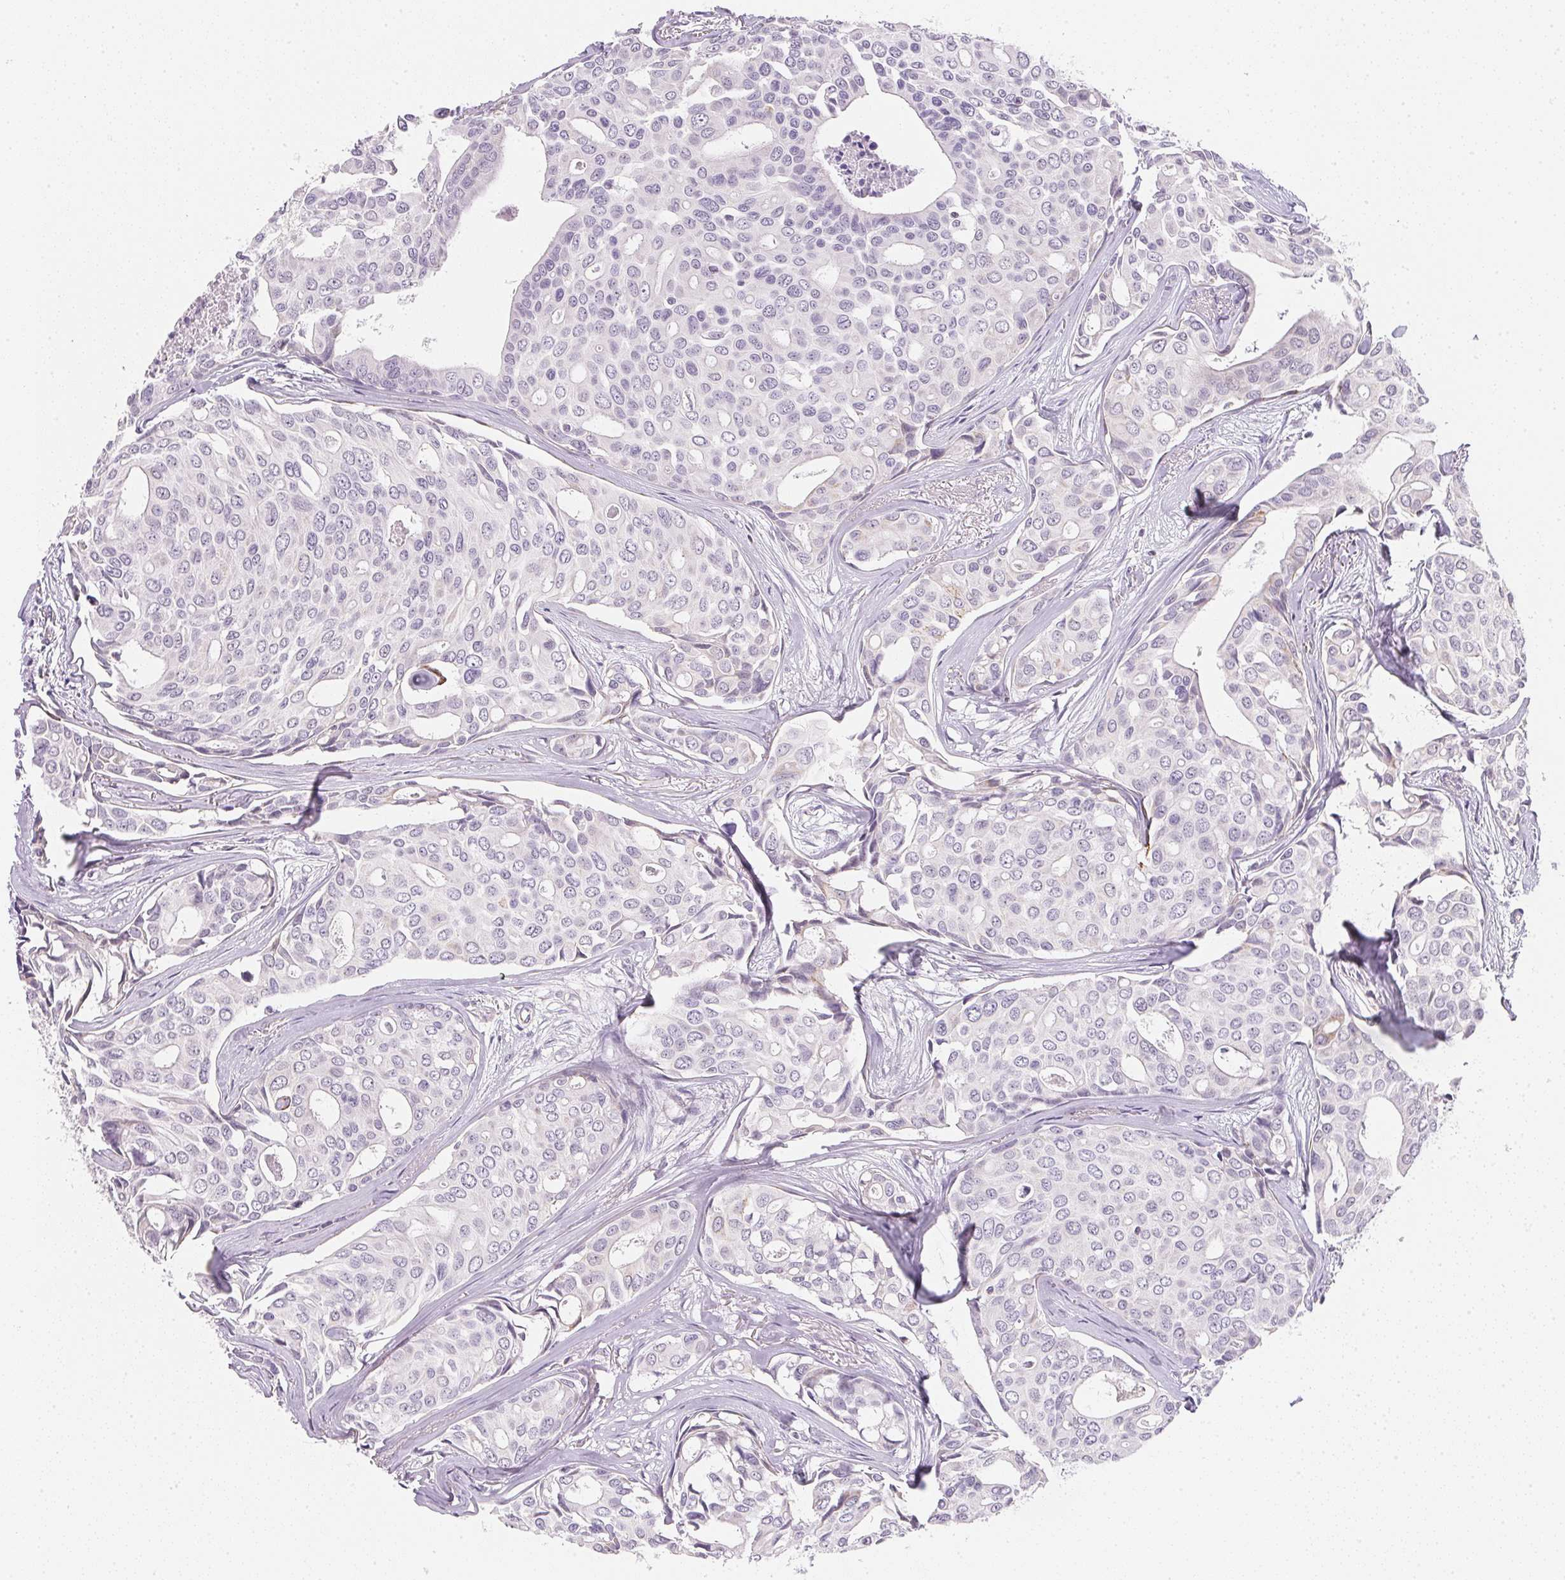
{"staining": {"intensity": "negative", "quantity": "none", "location": "none"}, "tissue": "breast cancer", "cell_type": "Tumor cells", "image_type": "cancer", "snomed": [{"axis": "morphology", "description": "Duct carcinoma"}, {"axis": "topography", "description": "Breast"}], "caption": "Image shows no significant protein staining in tumor cells of breast infiltrating ductal carcinoma.", "gene": "GIPC2", "patient": {"sex": "female", "age": 54}}